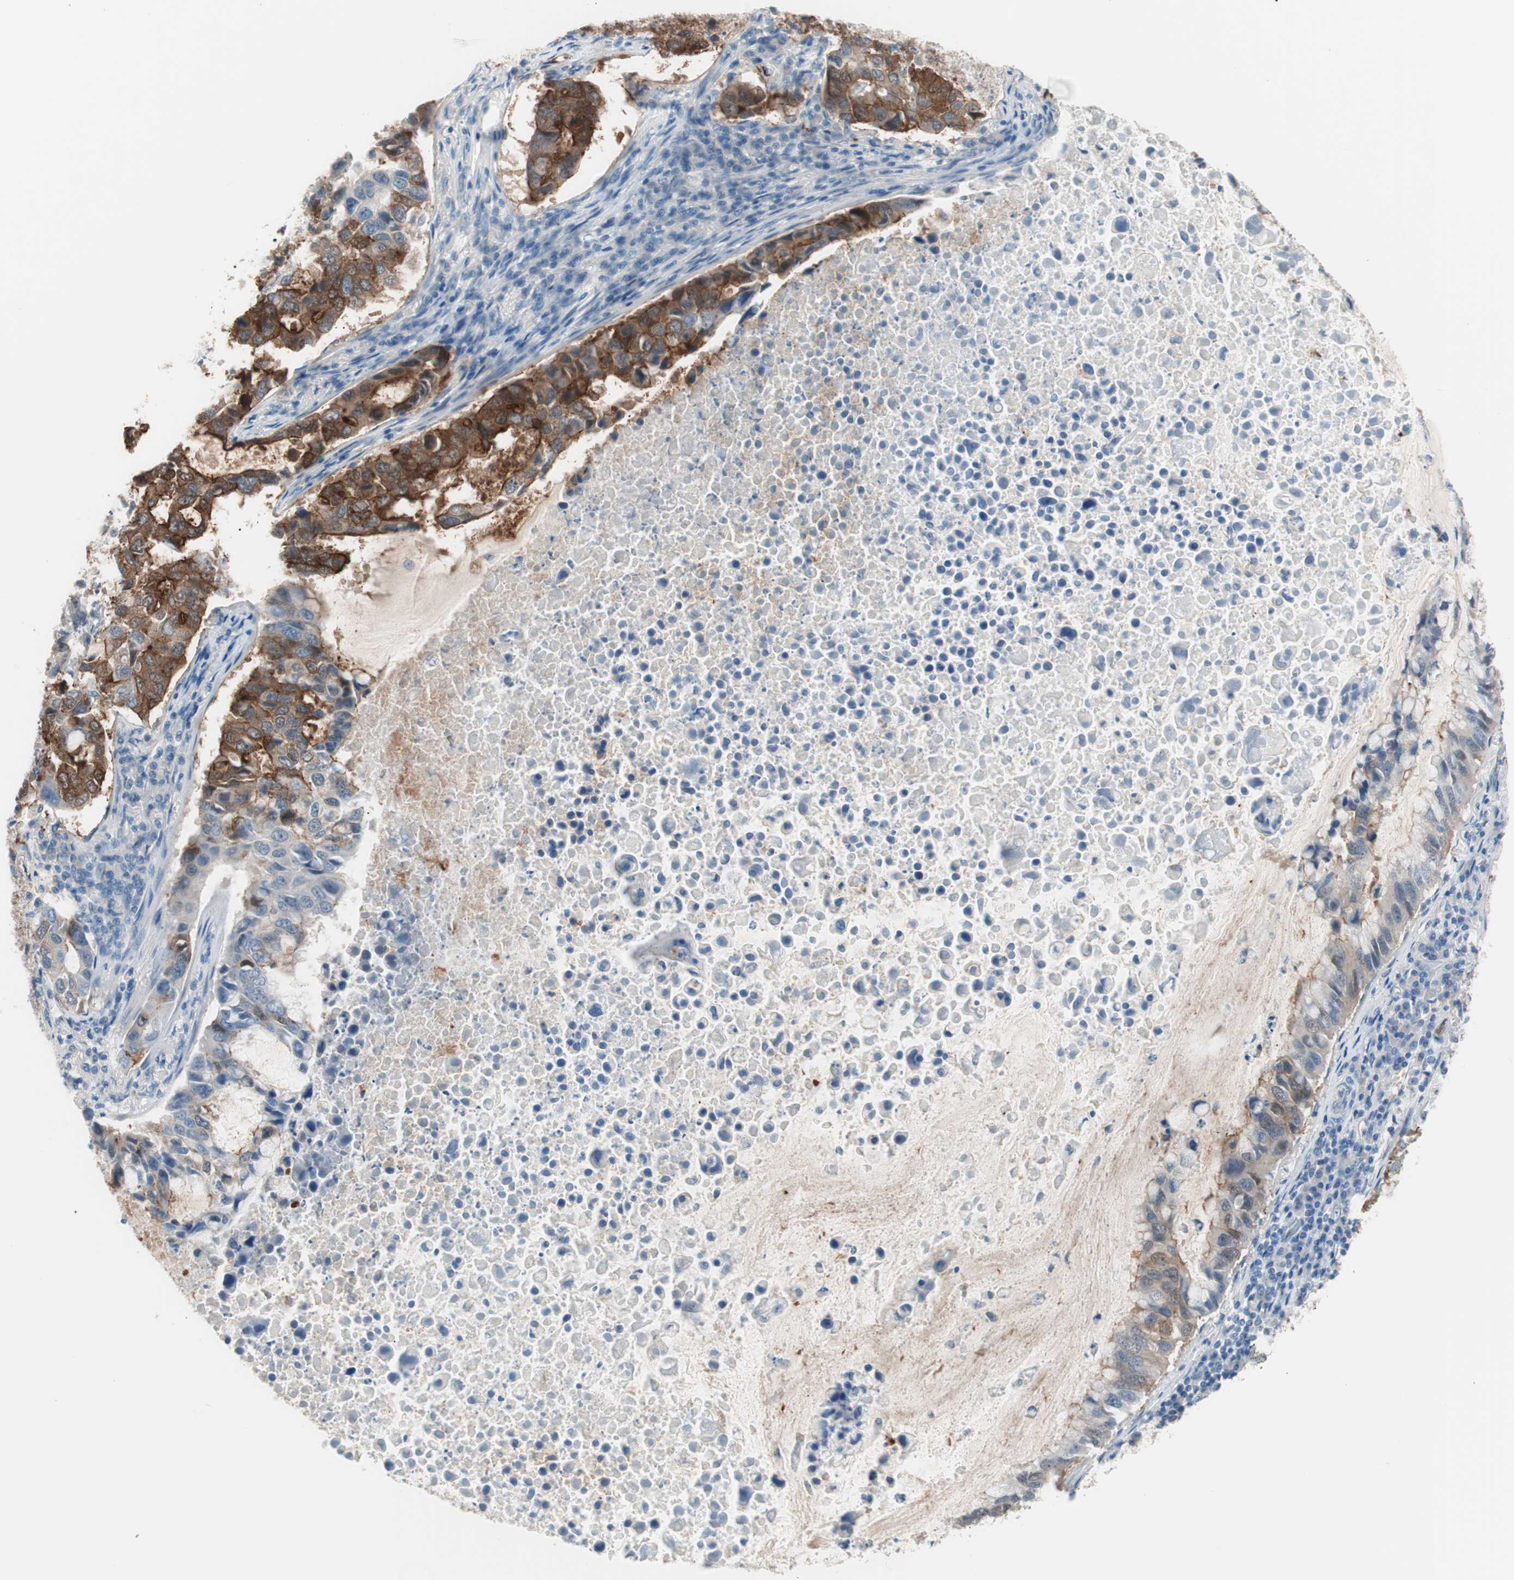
{"staining": {"intensity": "strong", "quantity": "25%-75%", "location": "cytoplasmic/membranous"}, "tissue": "lung cancer", "cell_type": "Tumor cells", "image_type": "cancer", "snomed": [{"axis": "morphology", "description": "Adenocarcinoma, NOS"}, {"axis": "topography", "description": "Lung"}], "caption": "Brown immunohistochemical staining in lung adenocarcinoma exhibits strong cytoplasmic/membranous expression in approximately 25%-75% of tumor cells. (Stains: DAB (3,3'-diaminobenzidine) in brown, nuclei in blue, Microscopy: brightfield microscopy at high magnification).", "gene": "VIL1", "patient": {"sex": "male", "age": 64}}